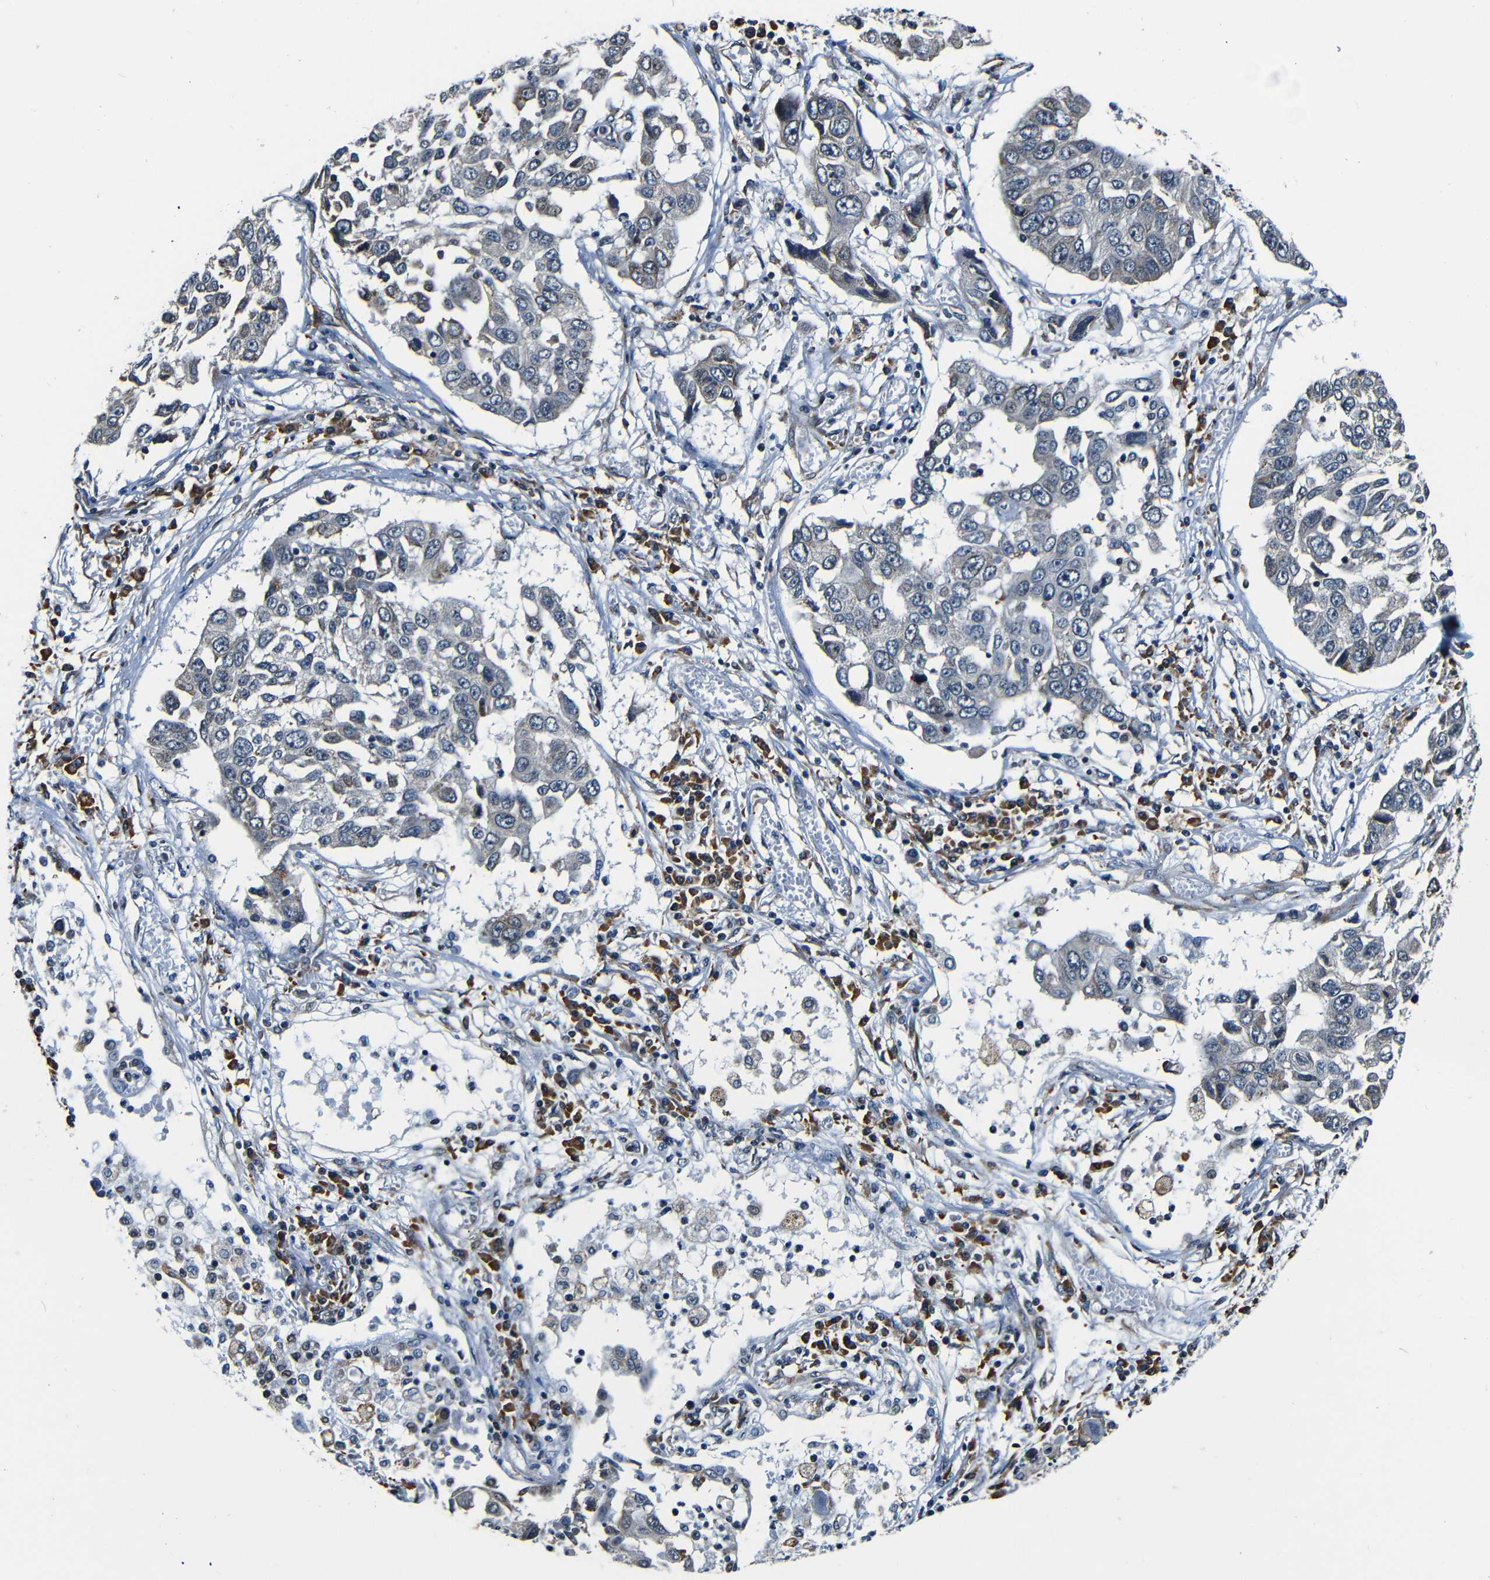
{"staining": {"intensity": "negative", "quantity": "none", "location": "none"}, "tissue": "lung cancer", "cell_type": "Tumor cells", "image_type": "cancer", "snomed": [{"axis": "morphology", "description": "Squamous cell carcinoma, NOS"}, {"axis": "topography", "description": "Lung"}], "caption": "Protein analysis of lung cancer (squamous cell carcinoma) exhibits no significant staining in tumor cells. (Brightfield microscopy of DAB (3,3'-diaminobenzidine) immunohistochemistry (IHC) at high magnification).", "gene": "NCBP3", "patient": {"sex": "male", "age": 71}}